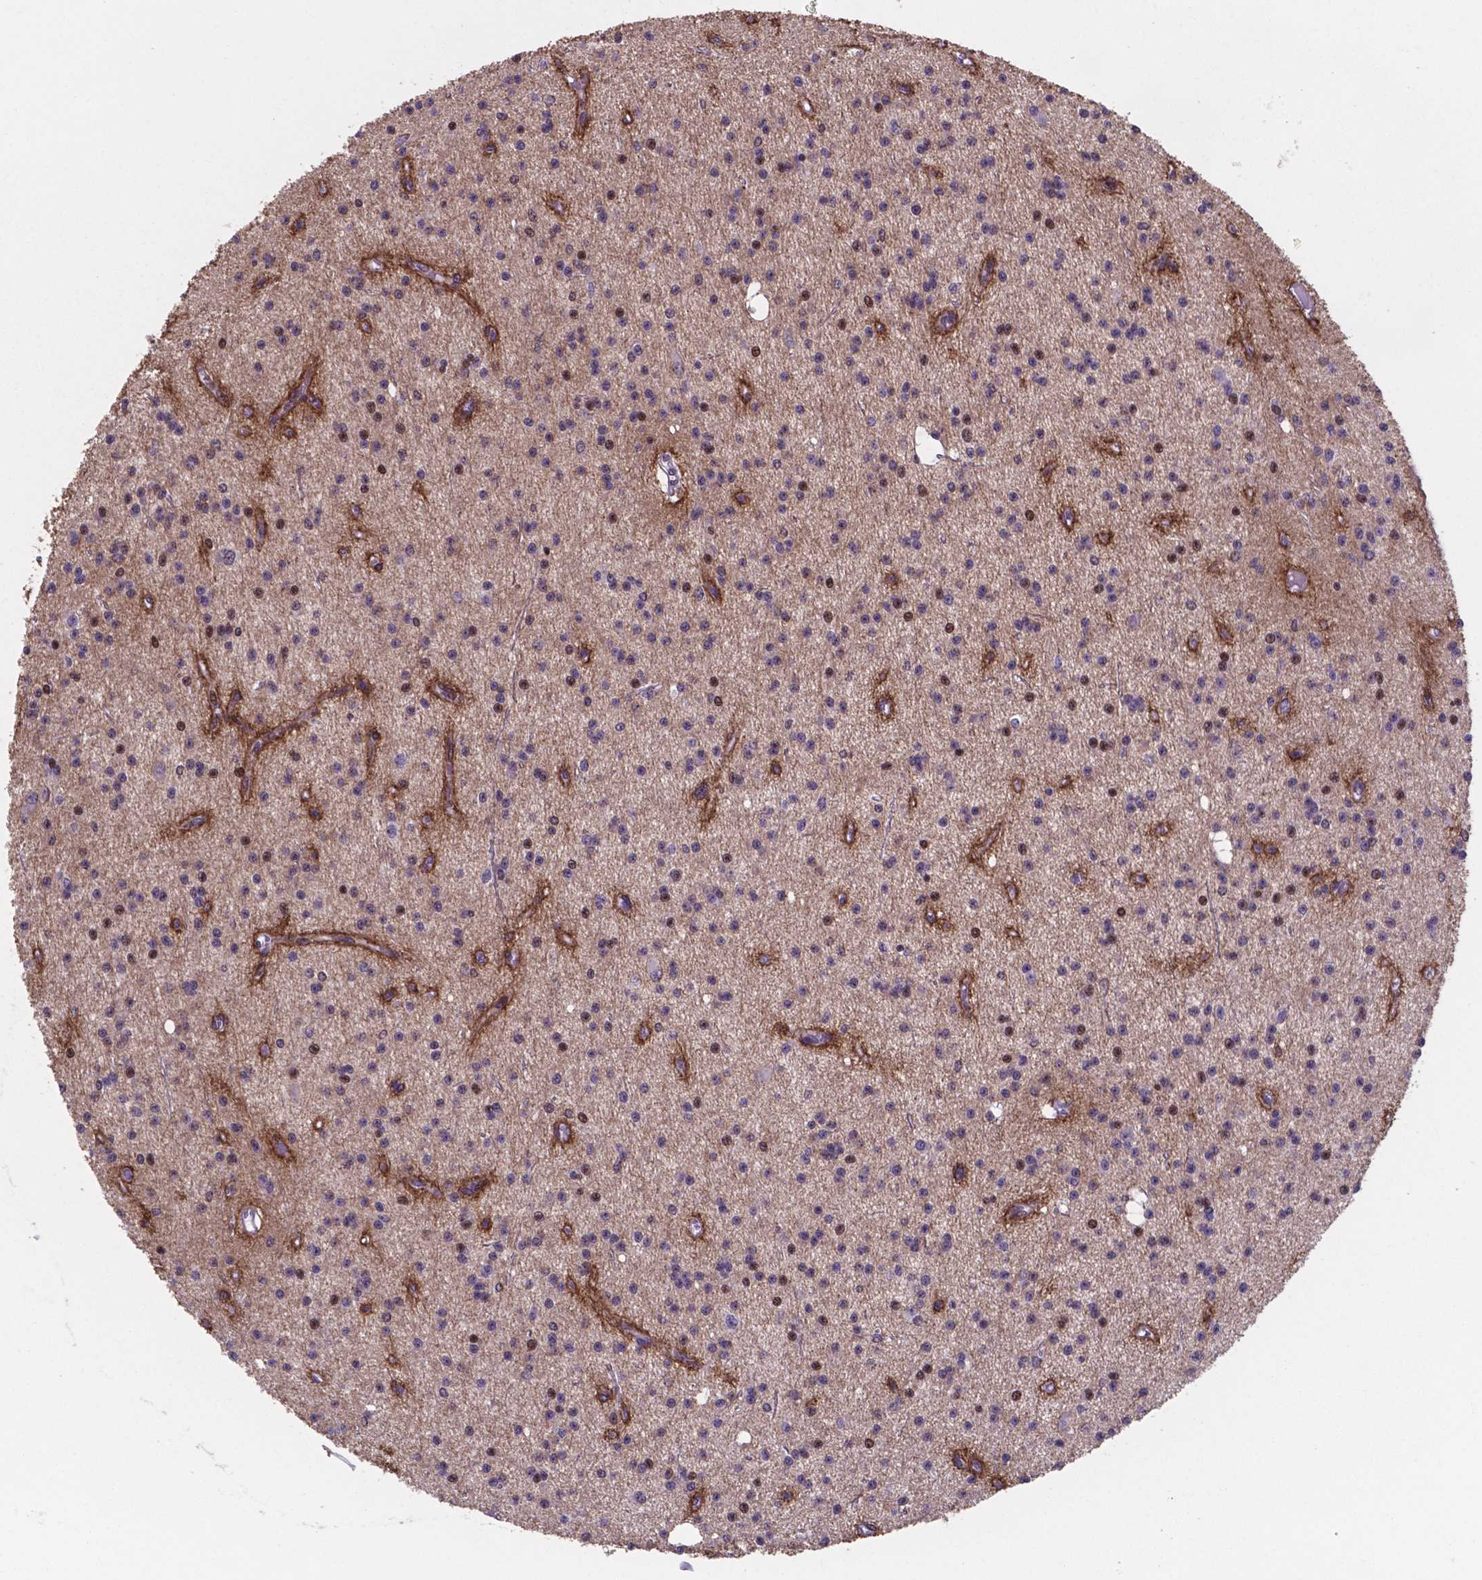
{"staining": {"intensity": "moderate", "quantity": "<25%", "location": "nuclear"}, "tissue": "glioma", "cell_type": "Tumor cells", "image_type": "cancer", "snomed": [{"axis": "morphology", "description": "Glioma, malignant, Low grade"}, {"axis": "topography", "description": "Brain"}], "caption": "Protein expression by immunohistochemistry (IHC) exhibits moderate nuclear positivity in approximately <25% of tumor cells in glioma.", "gene": "MLC1", "patient": {"sex": "male", "age": 27}}